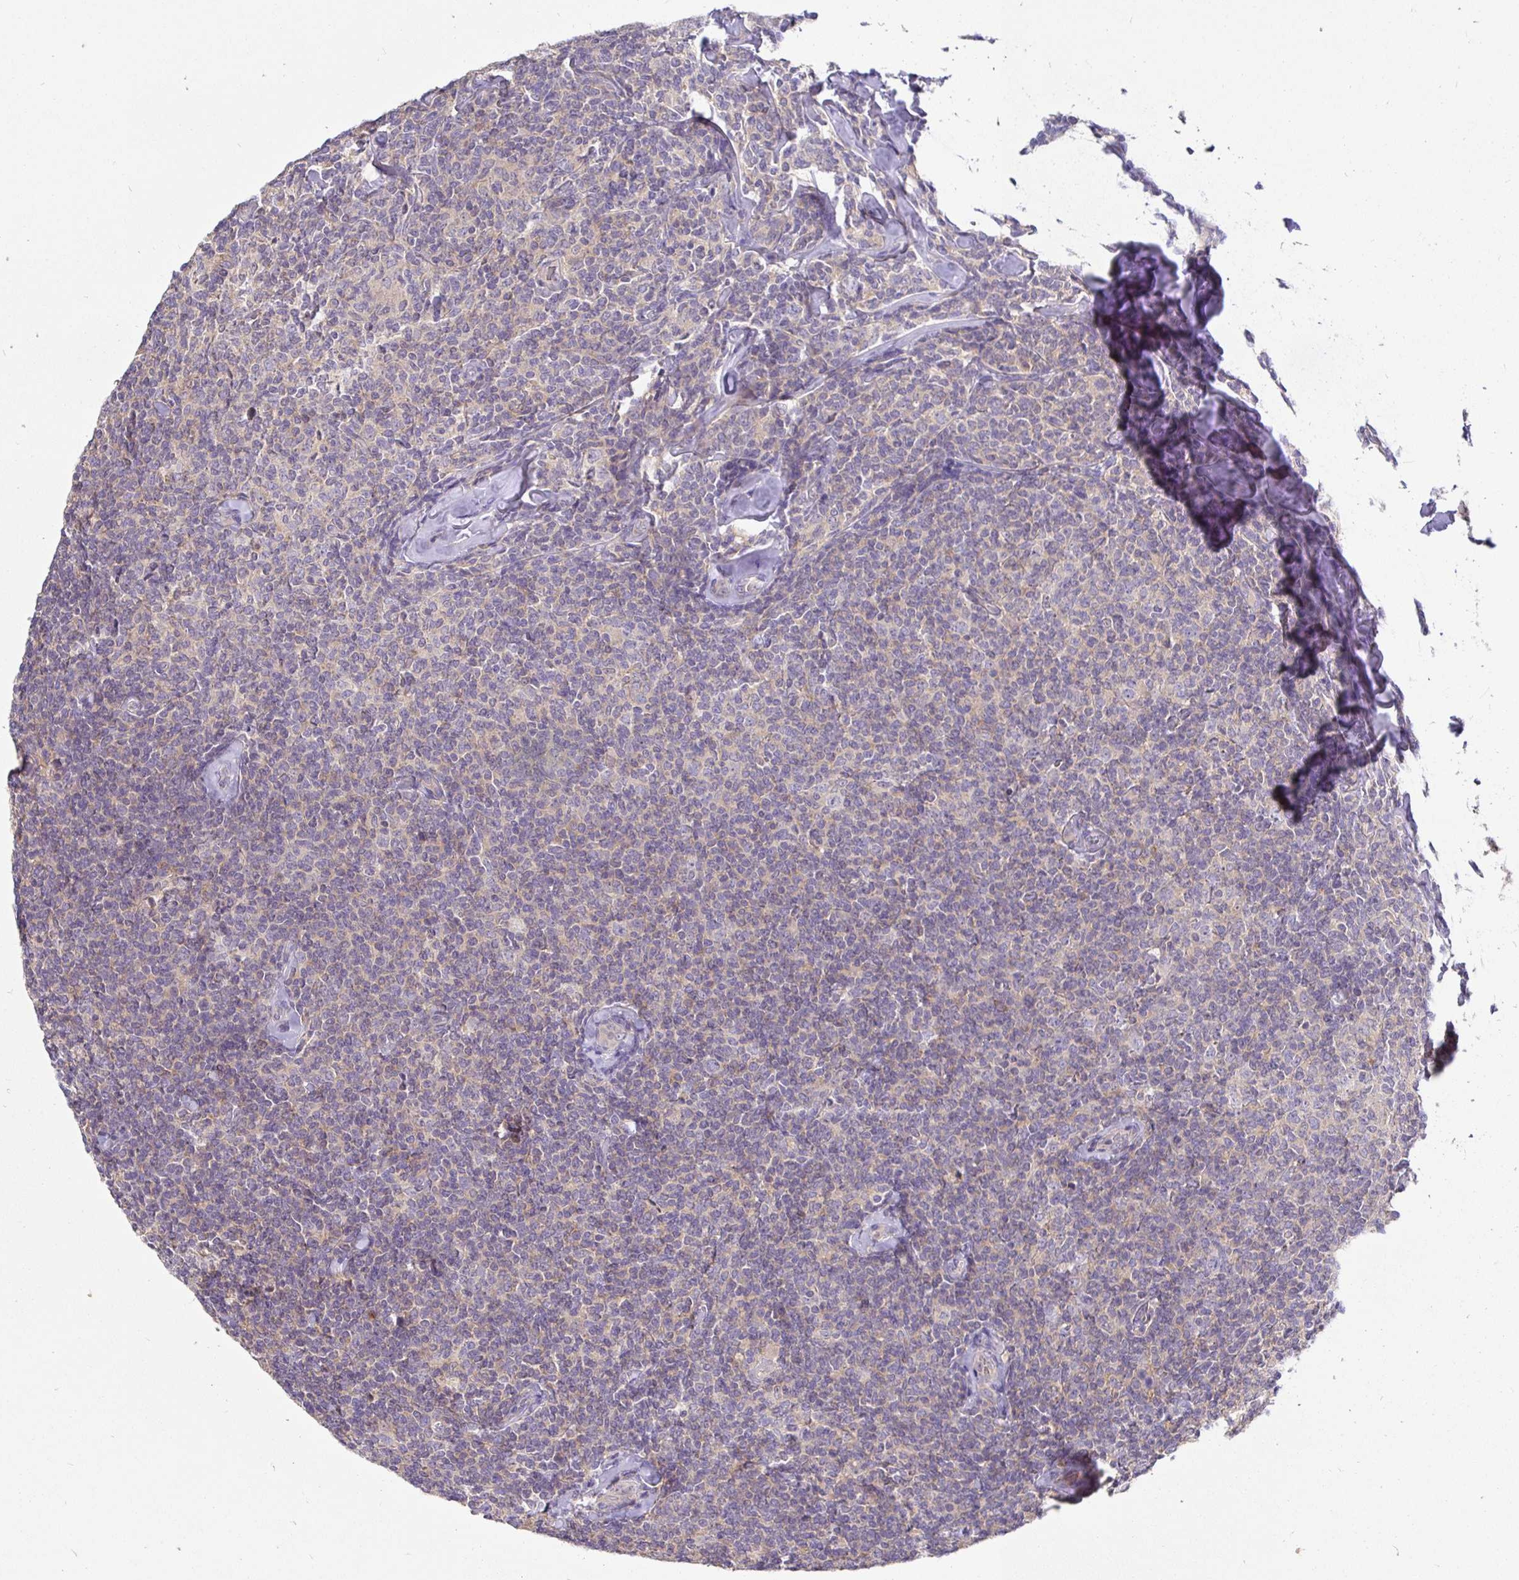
{"staining": {"intensity": "negative", "quantity": "none", "location": "none"}, "tissue": "lymphoma", "cell_type": "Tumor cells", "image_type": "cancer", "snomed": [{"axis": "morphology", "description": "Malignant lymphoma, non-Hodgkin's type, Low grade"}, {"axis": "topography", "description": "Lymph node"}], "caption": "Lymphoma was stained to show a protein in brown. There is no significant positivity in tumor cells.", "gene": "KIF21A", "patient": {"sex": "female", "age": 56}}